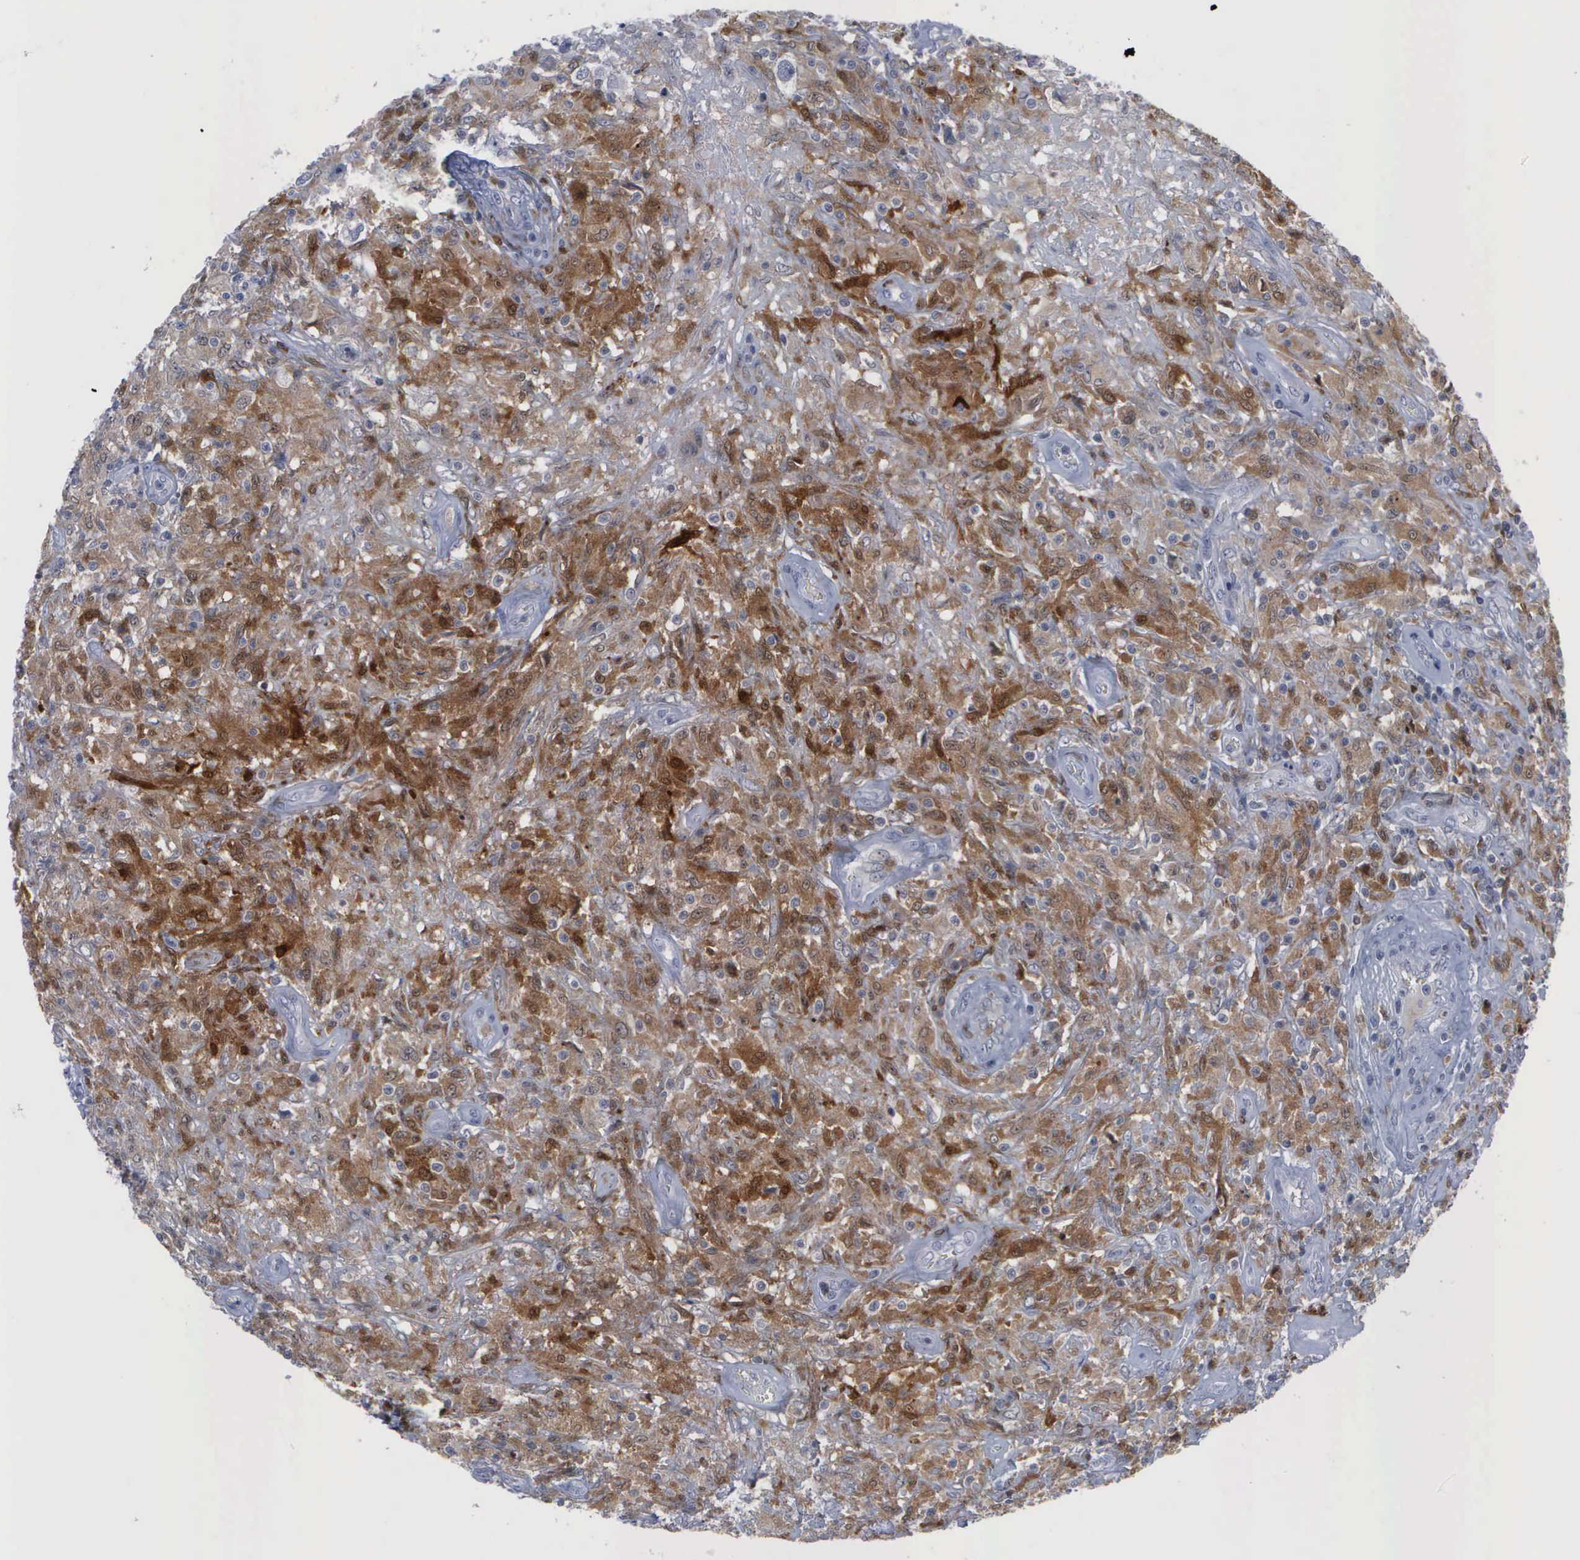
{"staining": {"intensity": "strong", "quantity": ">75%", "location": "cytoplasmic/membranous"}, "tissue": "testis cancer", "cell_type": "Tumor cells", "image_type": "cancer", "snomed": [{"axis": "morphology", "description": "Seminoma, NOS"}, {"axis": "topography", "description": "Testis"}], "caption": "Immunohistochemical staining of human seminoma (testis) demonstrates high levels of strong cytoplasmic/membranous protein staining in approximately >75% of tumor cells.", "gene": "CSTA", "patient": {"sex": "male", "age": 34}}